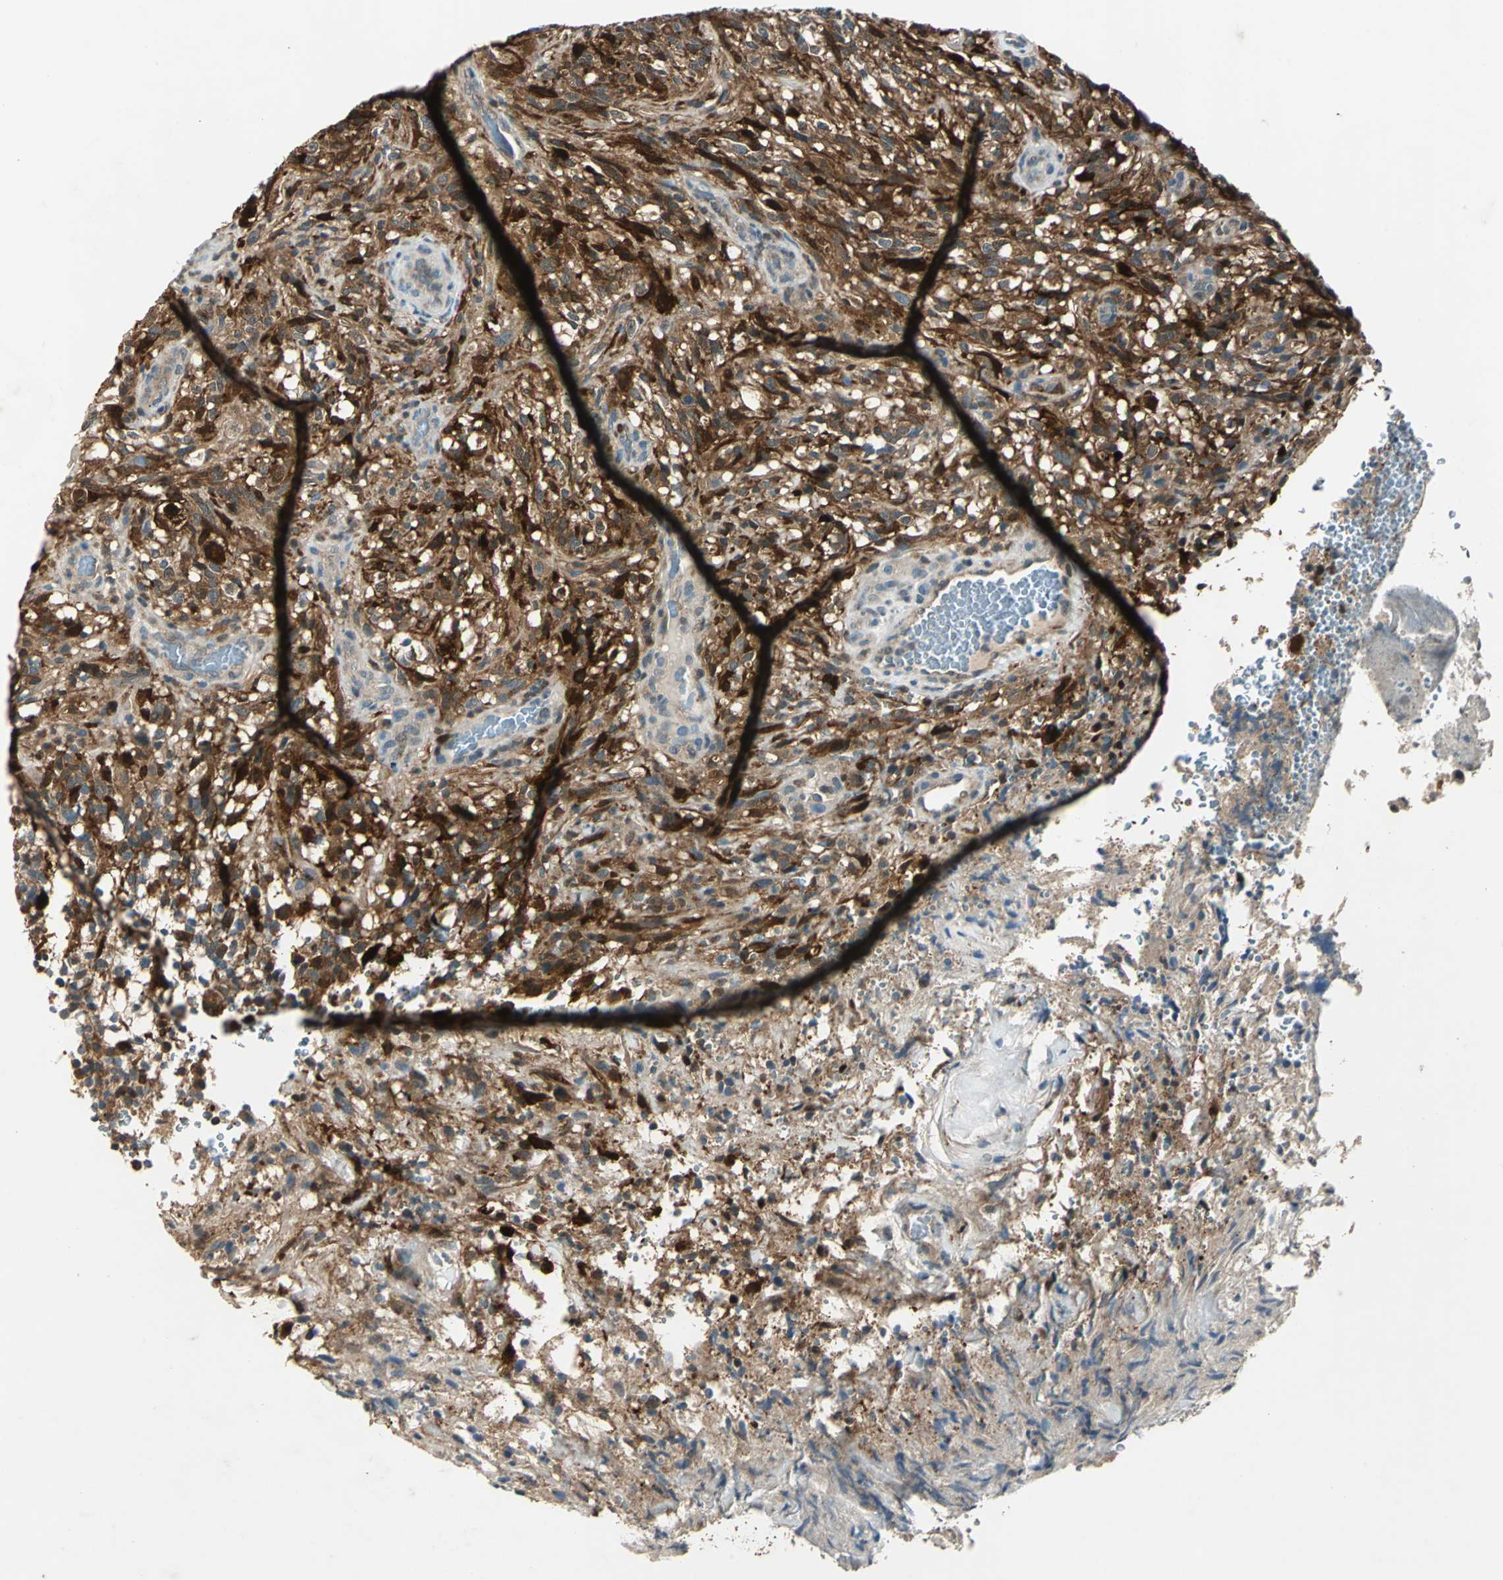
{"staining": {"intensity": "strong", "quantity": ">75%", "location": "cytoplasmic/membranous"}, "tissue": "glioma", "cell_type": "Tumor cells", "image_type": "cancer", "snomed": [{"axis": "morphology", "description": "Normal tissue, NOS"}, {"axis": "morphology", "description": "Glioma, malignant, High grade"}, {"axis": "topography", "description": "Cerebral cortex"}], "caption": "Immunohistochemical staining of human glioma demonstrates high levels of strong cytoplasmic/membranous positivity in approximately >75% of tumor cells.", "gene": "RRM2B", "patient": {"sex": "male", "age": 75}}